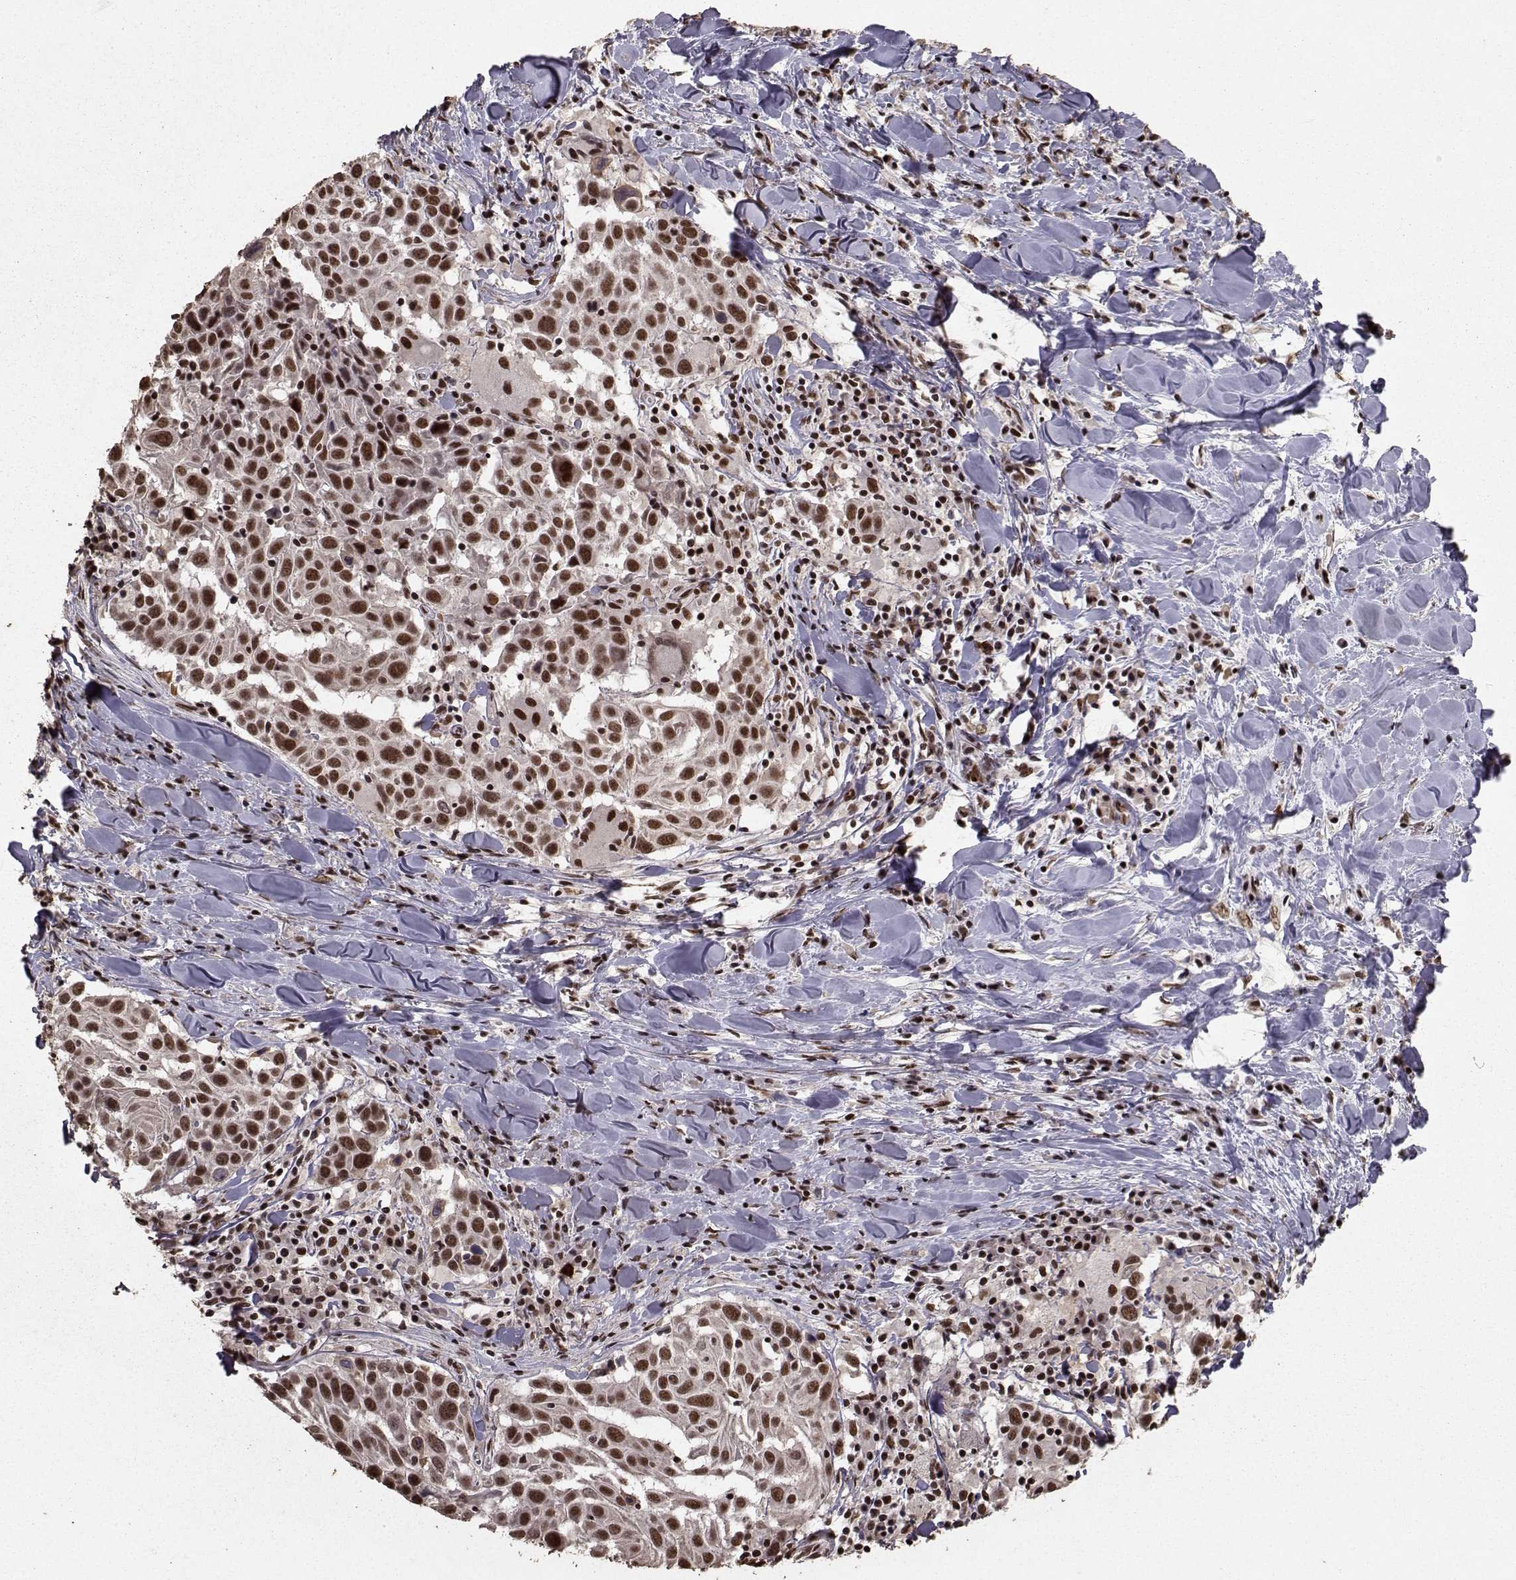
{"staining": {"intensity": "strong", "quantity": ">75%", "location": "cytoplasmic/membranous,nuclear"}, "tissue": "lung cancer", "cell_type": "Tumor cells", "image_type": "cancer", "snomed": [{"axis": "morphology", "description": "Squamous cell carcinoma, NOS"}, {"axis": "topography", "description": "Lung"}], "caption": "IHC micrograph of human lung squamous cell carcinoma stained for a protein (brown), which exhibits high levels of strong cytoplasmic/membranous and nuclear positivity in about >75% of tumor cells.", "gene": "SF1", "patient": {"sex": "male", "age": 57}}